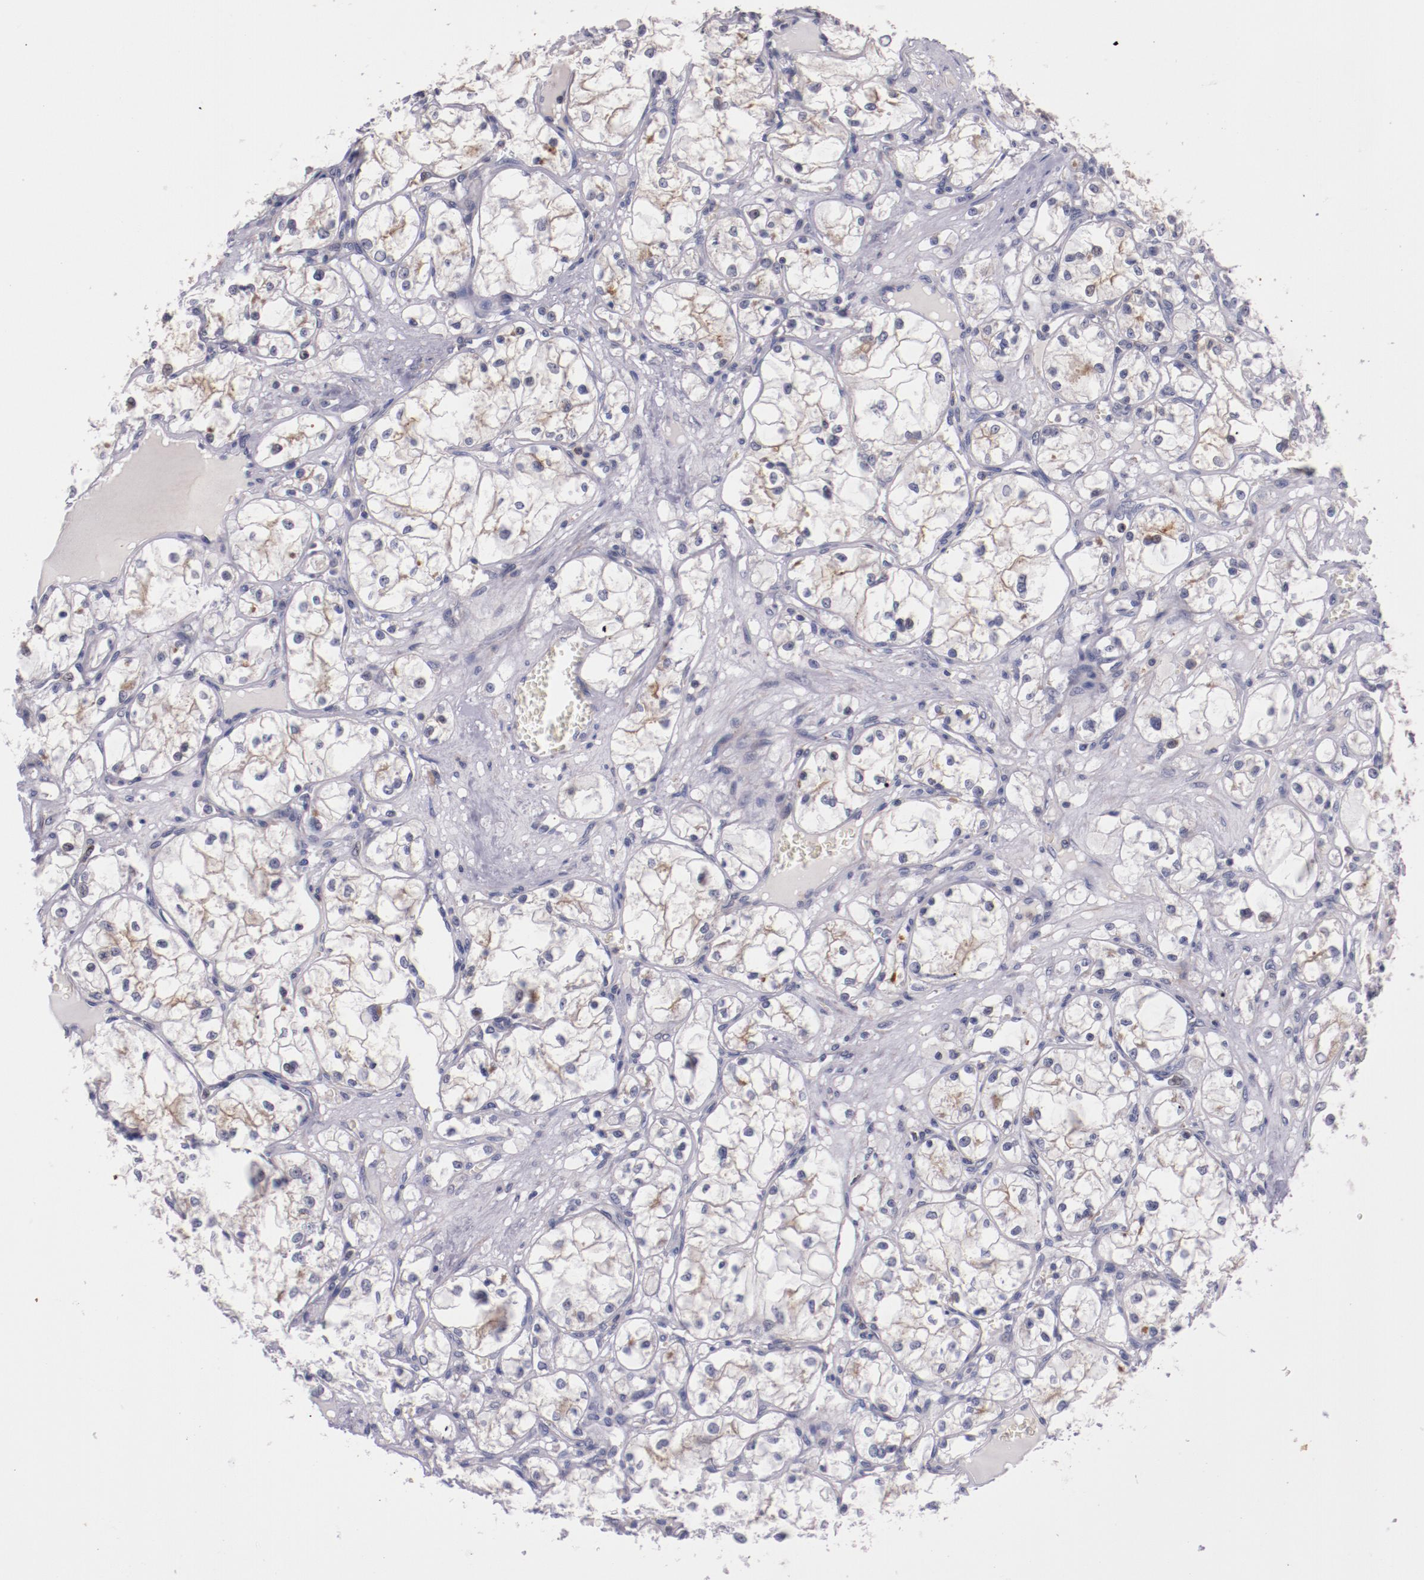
{"staining": {"intensity": "weak", "quantity": ">75%", "location": "cytoplasmic/membranous"}, "tissue": "renal cancer", "cell_type": "Tumor cells", "image_type": "cancer", "snomed": [{"axis": "morphology", "description": "Adenocarcinoma, NOS"}, {"axis": "topography", "description": "Kidney"}], "caption": "Renal cancer (adenocarcinoma) was stained to show a protein in brown. There is low levels of weak cytoplasmic/membranous expression in approximately >75% of tumor cells. Using DAB (brown) and hematoxylin (blue) stains, captured at high magnification using brightfield microscopy.", "gene": "SYP", "patient": {"sex": "male", "age": 61}}